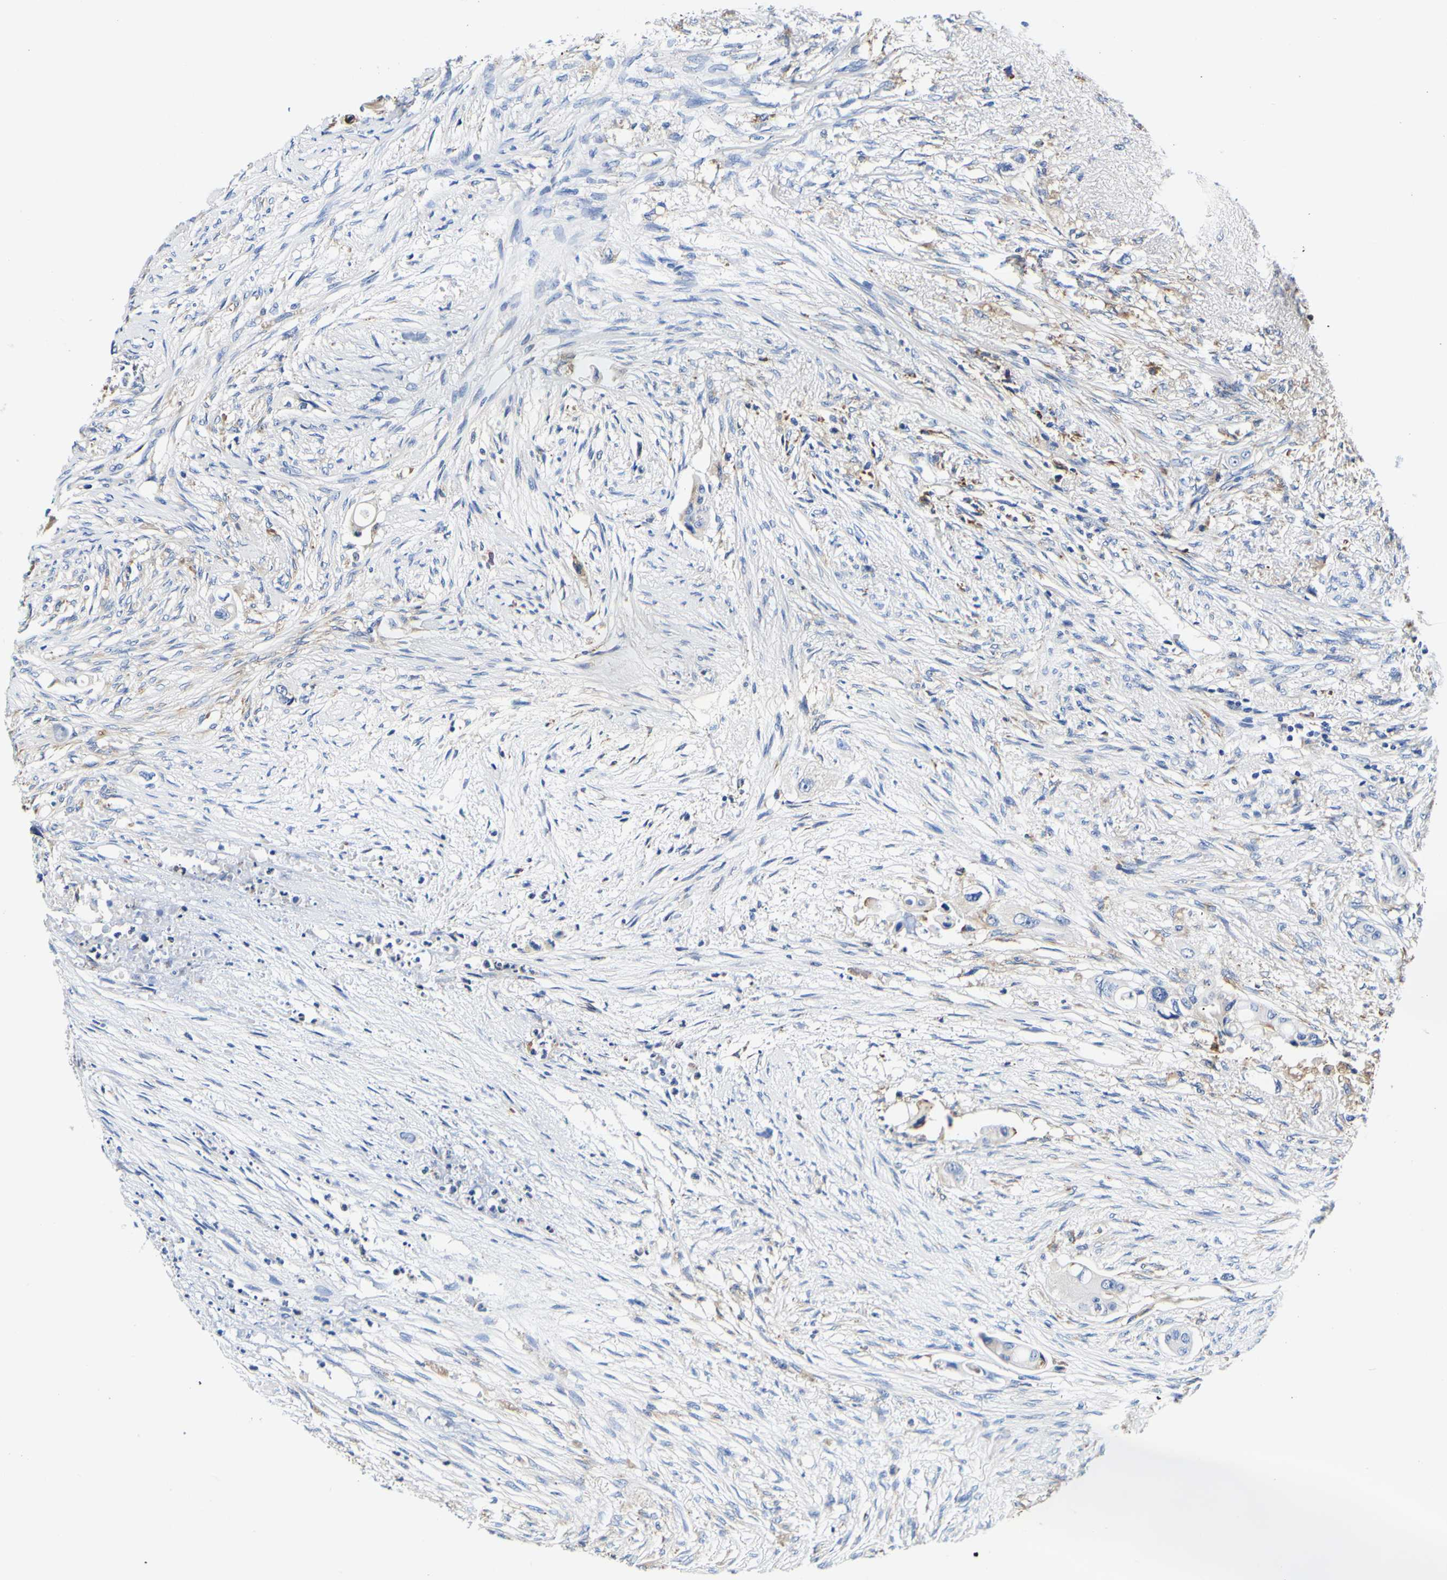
{"staining": {"intensity": "weak", "quantity": "<25%", "location": "cytoplasmic/membranous"}, "tissue": "colorectal cancer", "cell_type": "Tumor cells", "image_type": "cancer", "snomed": [{"axis": "morphology", "description": "Adenocarcinoma, NOS"}, {"axis": "topography", "description": "Colon"}], "caption": "IHC image of colorectal cancer stained for a protein (brown), which demonstrates no positivity in tumor cells. (DAB (3,3'-diaminobenzidine) immunohistochemistry (IHC) visualized using brightfield microscopy, high magnification).", "gene": "P4HB", "patient": {"sex": "female", "age": 57}}